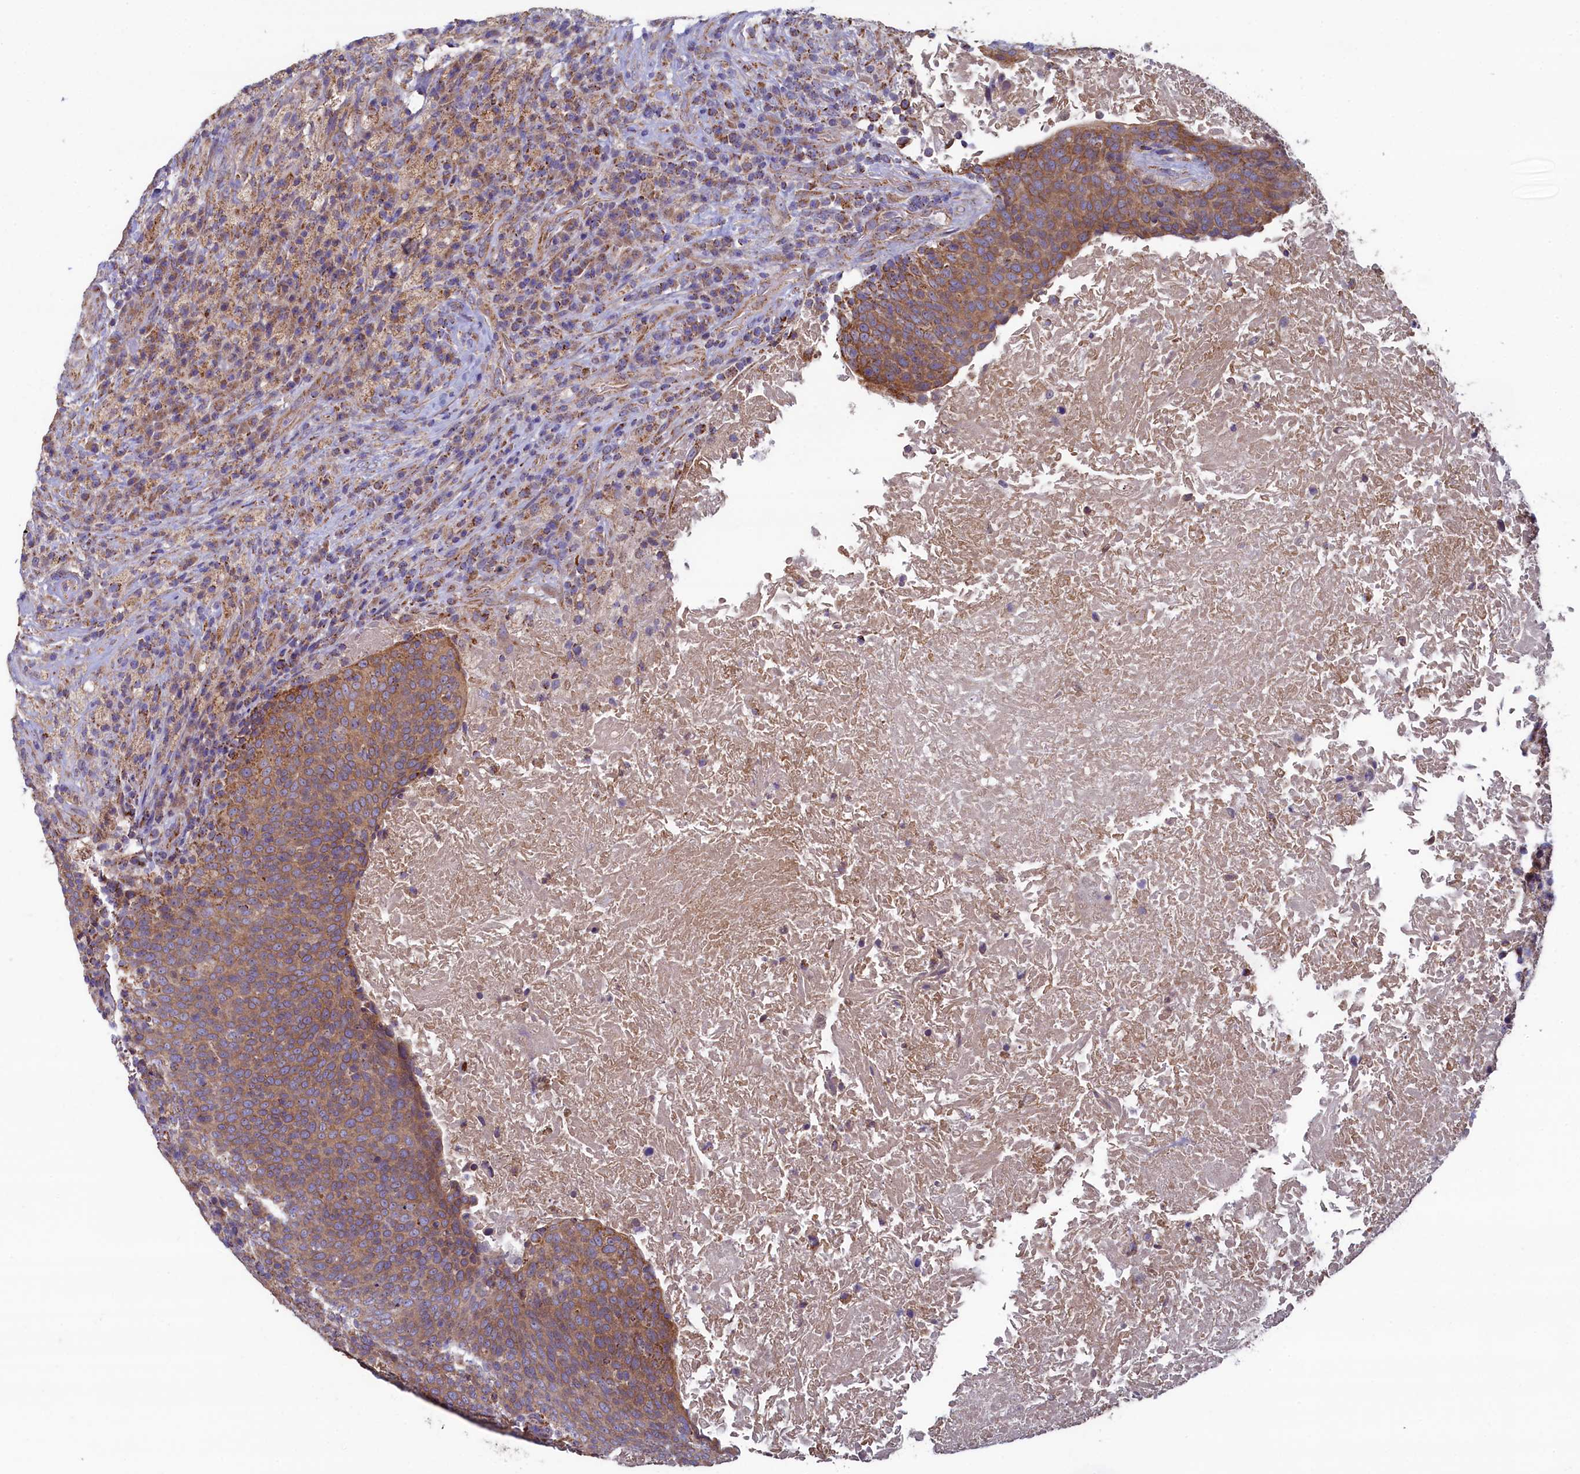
{"staining": {"intensity": "moderate", "quantity": ">75%", "location": "cytoplasmic/membranous"}, "tissue": "head and neck cancer", "cell_type": "Tumor cells", "image_type": "cancer", "snomed": [{"axis": "morphology", "description": "Squamous cell carcinoma, NOS"}, {"axis": "morphology", "description": "Squamous cell carcinoma, metastatic, NOS"}, {"axis": "topography", "description": "Lymph node"}, {"axis": "topography", "description": "Head-Neck"}], "caption": "Protein expression analysis of head and neck cancer (metastatic squamous cell carcinoma) exhibits moderate cytoplasmic/membranous positivity in about >75% of tumor cells. (DAB = brown stain, brightfield microscopy at high magnification).", "gene": "SPATA2L", "patient": {"sex": "male", "age": 62}}